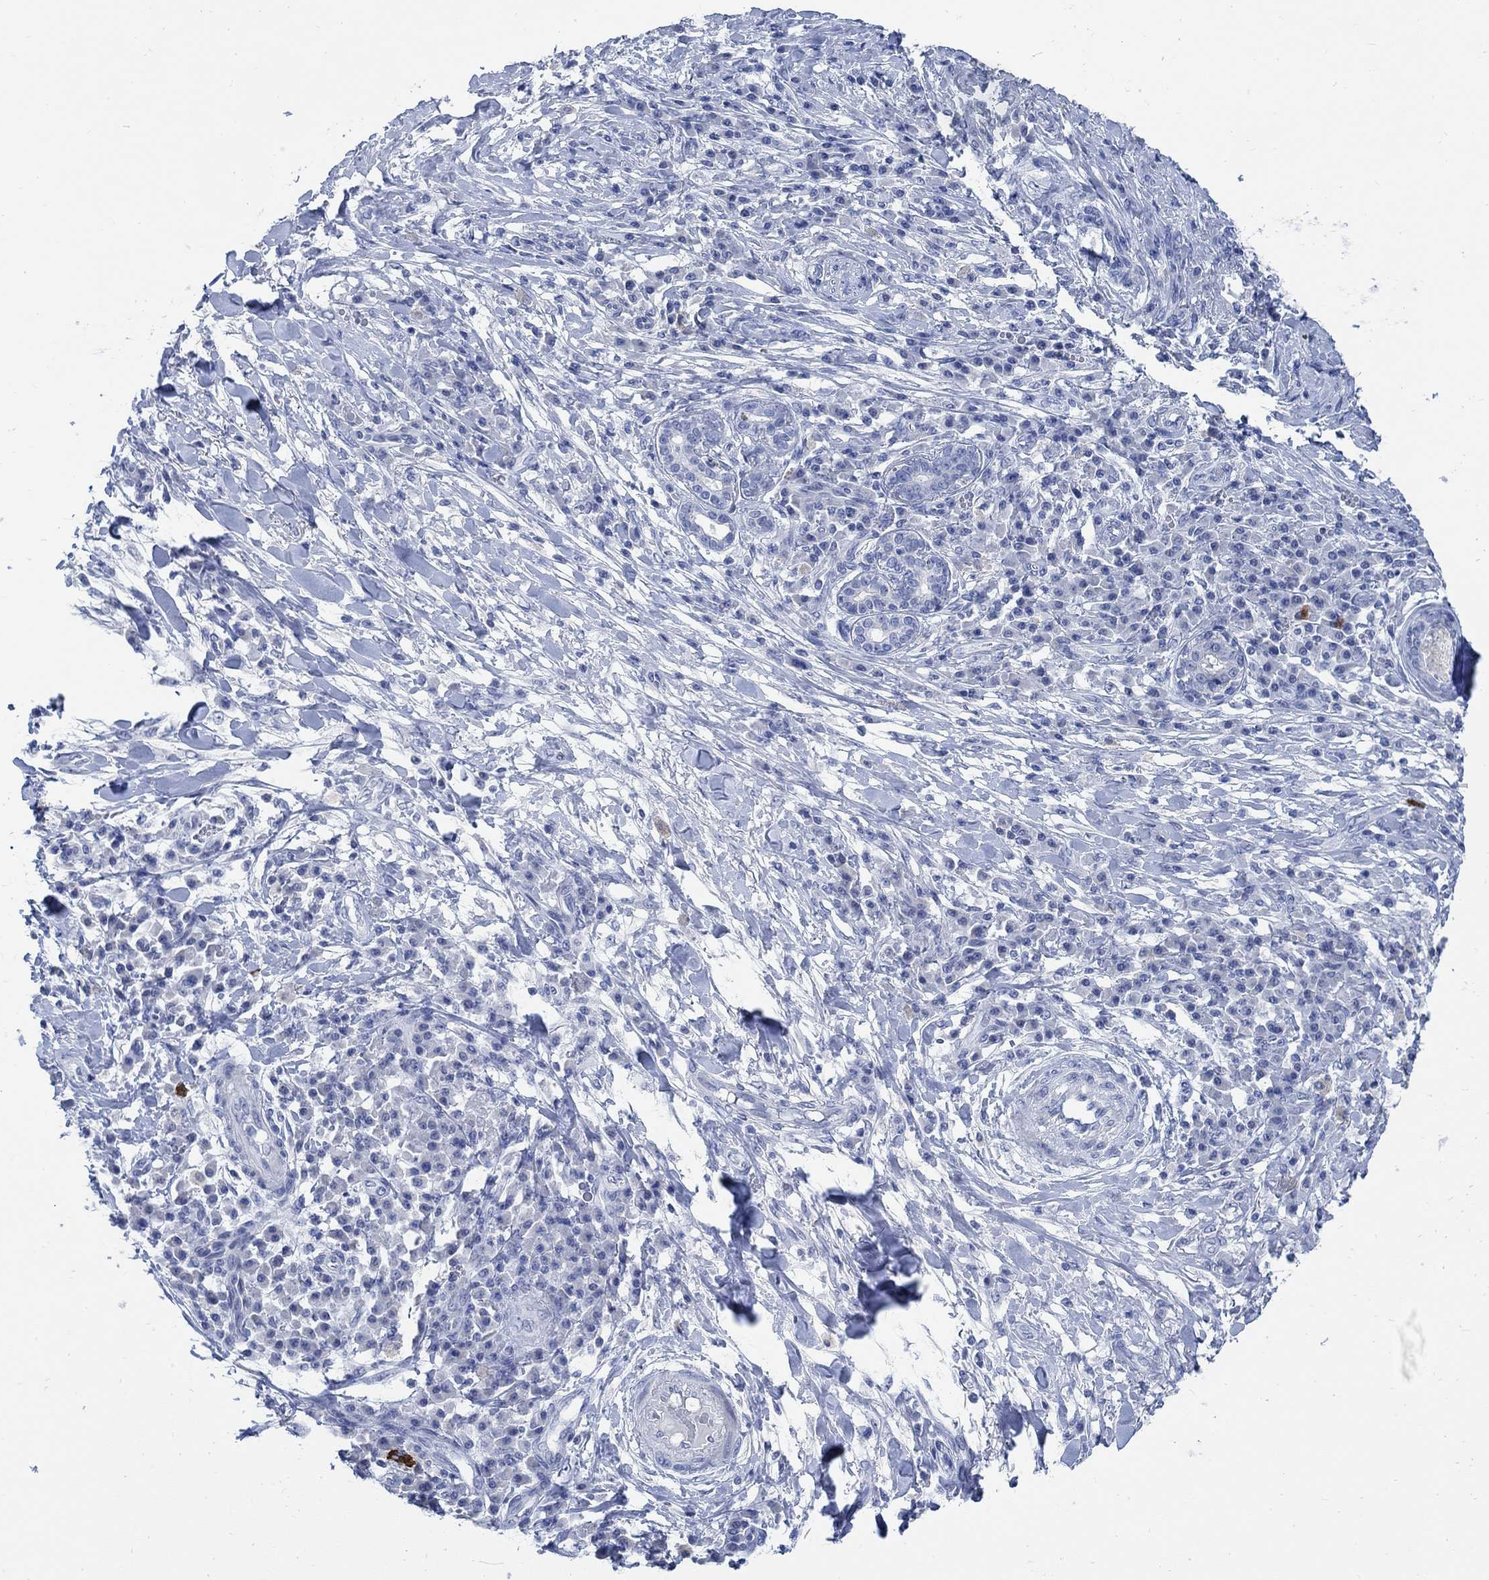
{"staining": {"intensity": "negative", "quantity": "none", "location": "none"}, "tissue": "skin cancer", "cell_type": "Tumor cells", "image_type": "cancer", "snomed": [{"axis": "morphology", "description": "Squamous cell carcinoma, NOS"}, {"axis": "topography", "description": "Skin"}], "caption": "This is a micrograph of IHC staining of skin squamous cell carcinoma, which shows no staining in tumor cells.", "gene": "CAMK2N1", "patient": {"sex": "male", "age": 92}}